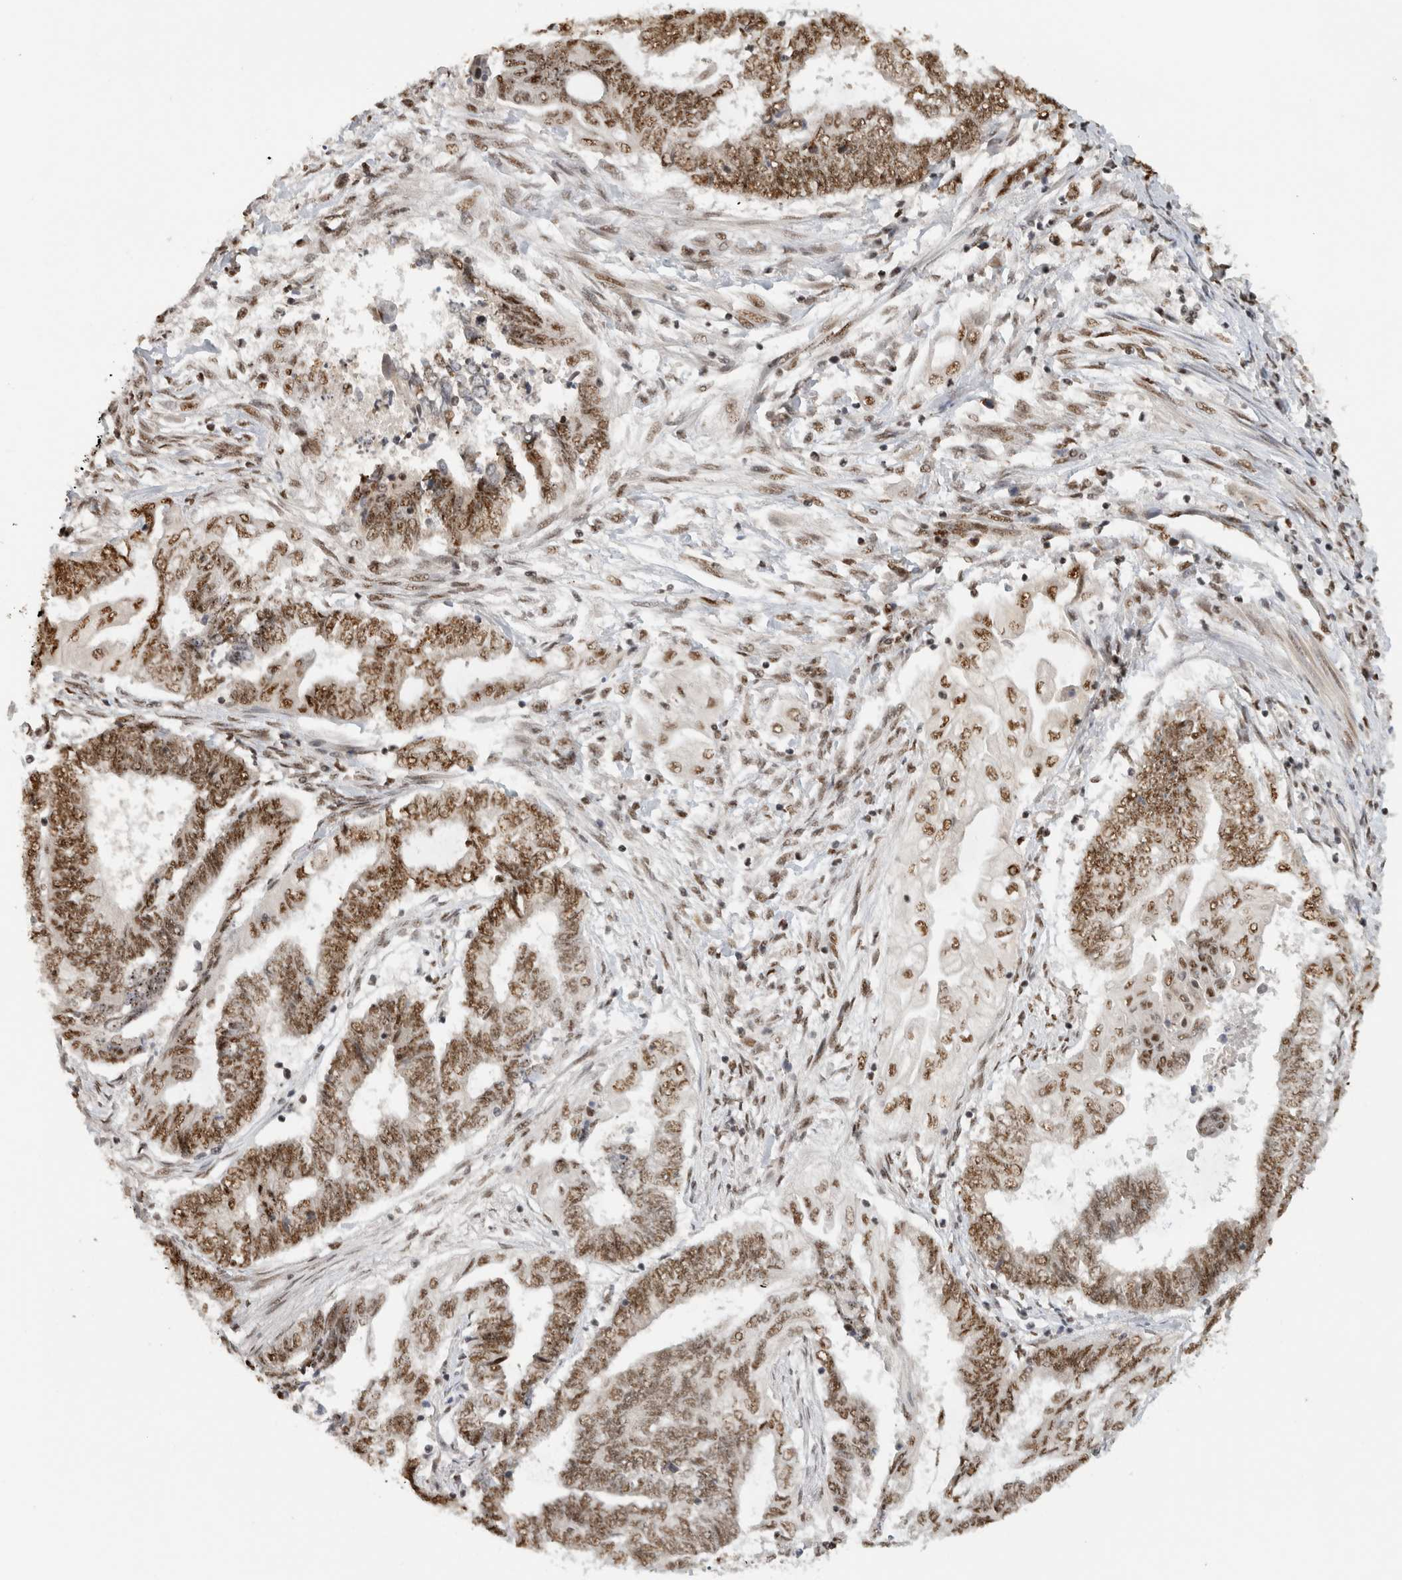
{"staining": {"intensity": "moderate", "quantity": ">75%", "location": "nuclear"}, "tissue": "endometrial cancer", "cell_type": "Tumor cells", "image_type": "cancer", "snomed": [{"axis": "morphology", "description": "Adenocarcinoma, NOS"}, {"axis": "topography", "description": "Uterus"}, {"axis": "topography", "description": "Endometrium"}], "caption": "Adenocarcinoma (endometrial) stained for a protein (brown) exhibits moderate nuclear positive positivity in approximately >75% of tumor cells.", "gene": "EBNA1BP2", "patient": {"sex": "female", "age": 70}}